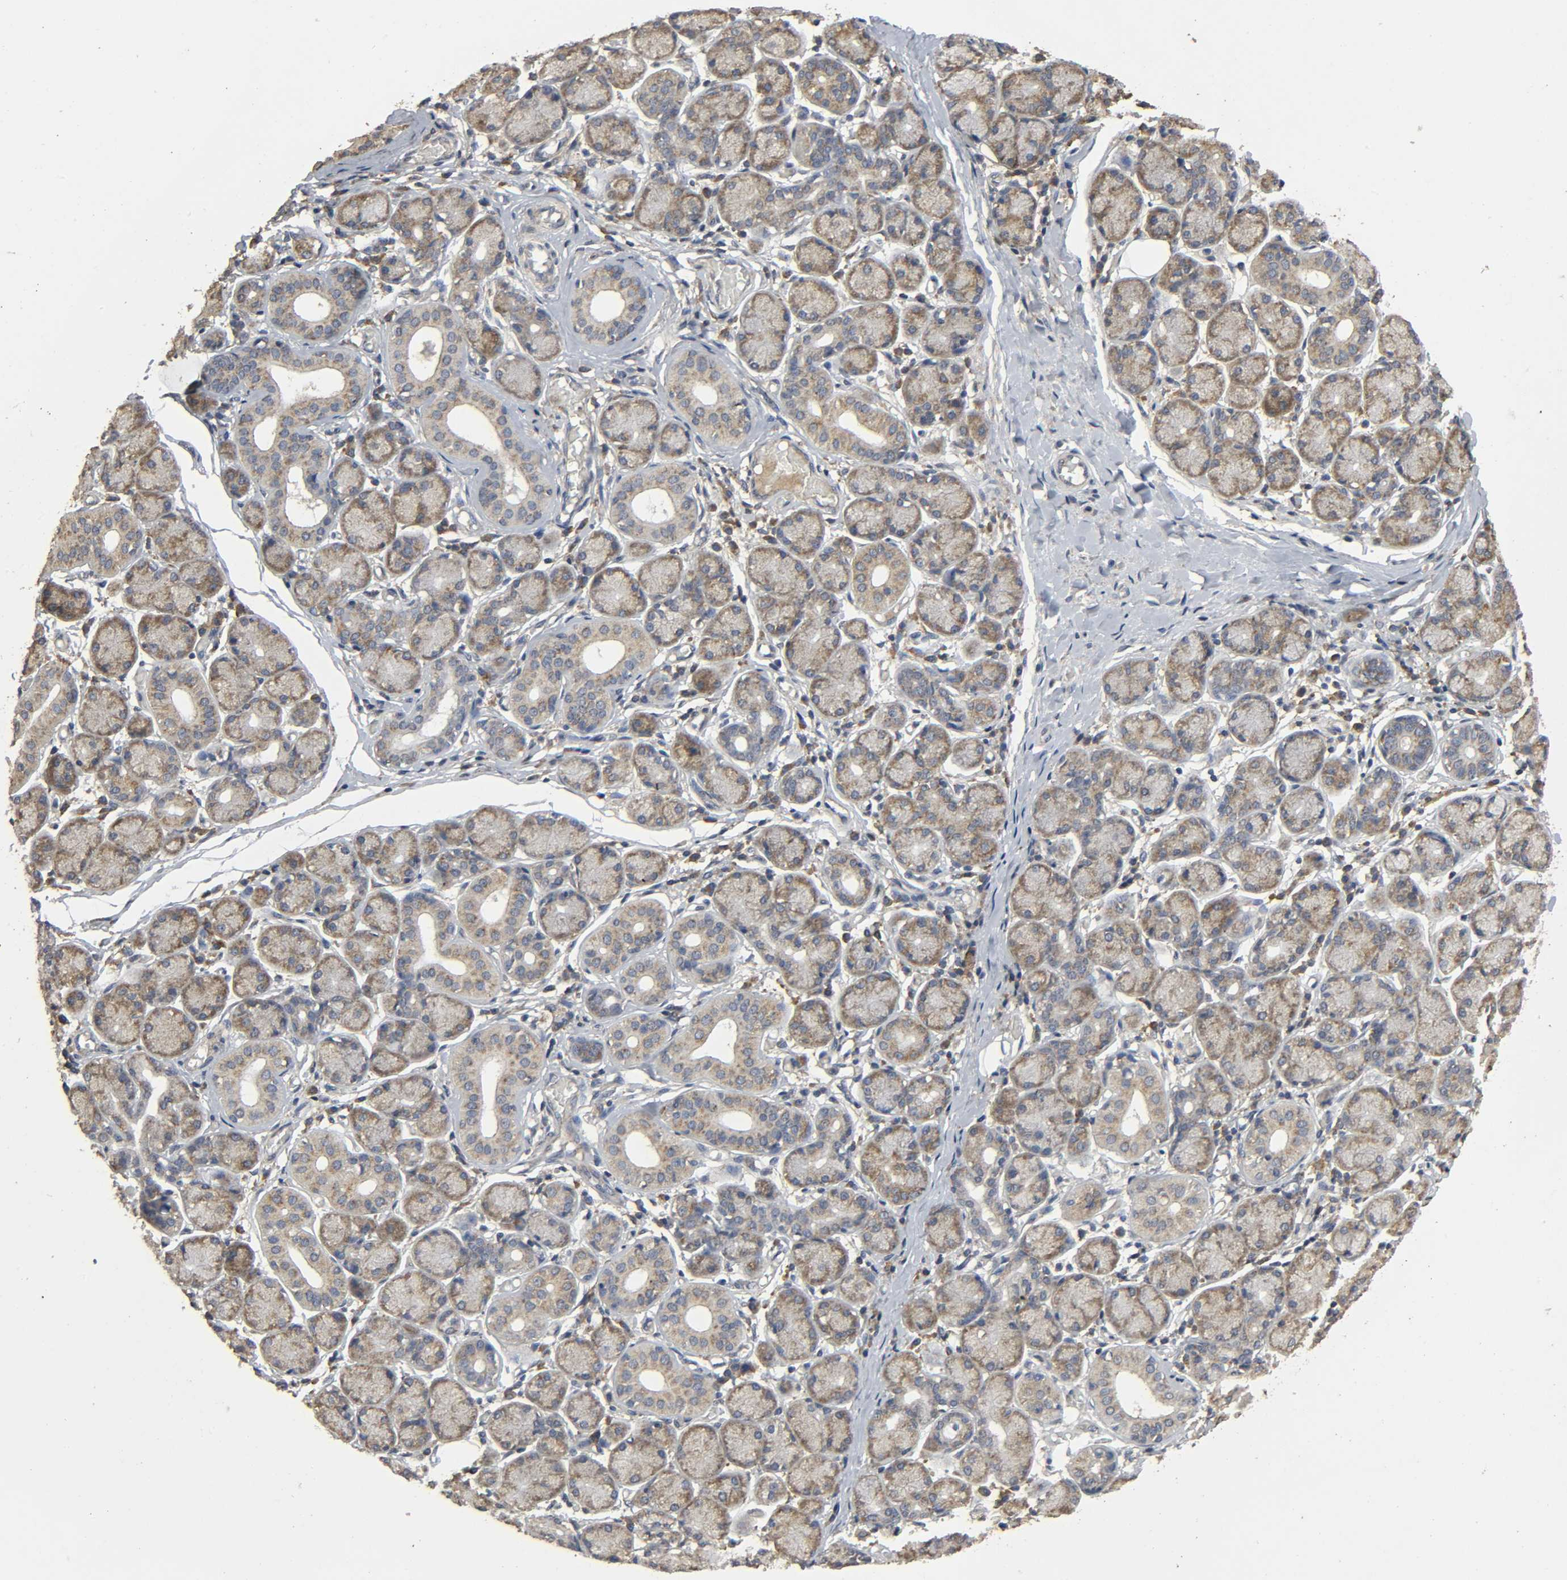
{"staining": {"intensity": "moderate", "quantity": ">75%", "location": "cytoplasmic/membranous"}, "tissue": "salivary gland", "cell_type": "Glandular cells", "image_type": "normal", "snomed": [{"axis": "morphology", "description": "Normal tissue, NOS"}, {"axis": "topography", "description": "Salivary gland"}], "caption": "Protein analysis of benign salivary gland reveals moderate cytoplasmic/membranous expression in about >75% of glandular cells.", "gene": "DDX6", "patient": {"sex": "female", "age": 24}}